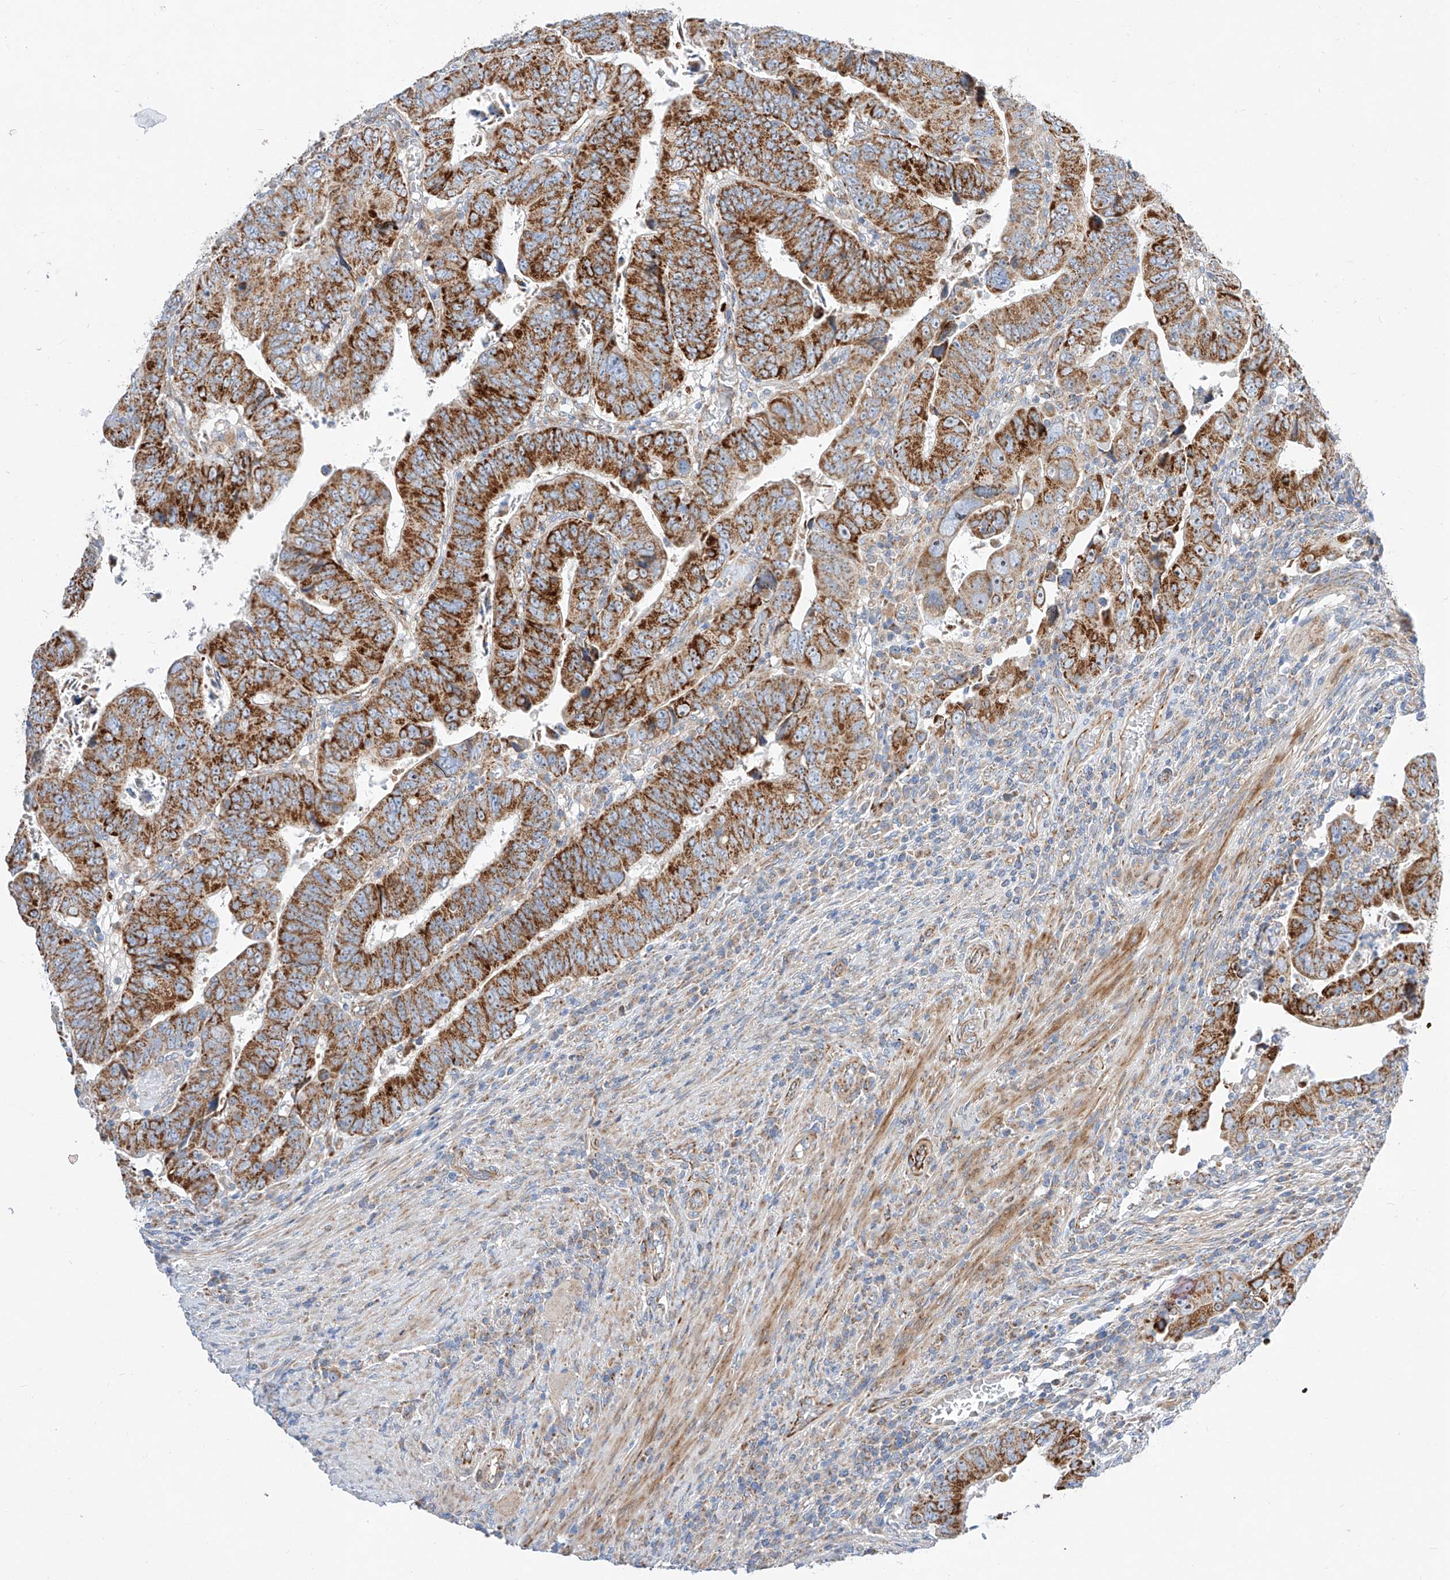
{"staining": {"intensity": "strong", "quantity": ">75%", "location": "cytoplasmic/membranous"}, "tissue": "colorectal cancer", "cell_type": "Tumor cells", "image_type": "cancer", "snomed": [{"axis": "morphology", "description": "Normal tissue, NOS"}, {"axis": "morphology", "description": "Adenocarcinoma, NOS"}, {"axis": "topography", "description": "Rectum"}], "caption": "IHC micrograph of human colorectal cancer stained for a protein (brown), which demonstrates high levels of strong cytoplasmic/membranous positivity in about >75% of tumor cells.", "gene": "CST9", "patient": {"sex": "female", "age": 65}}